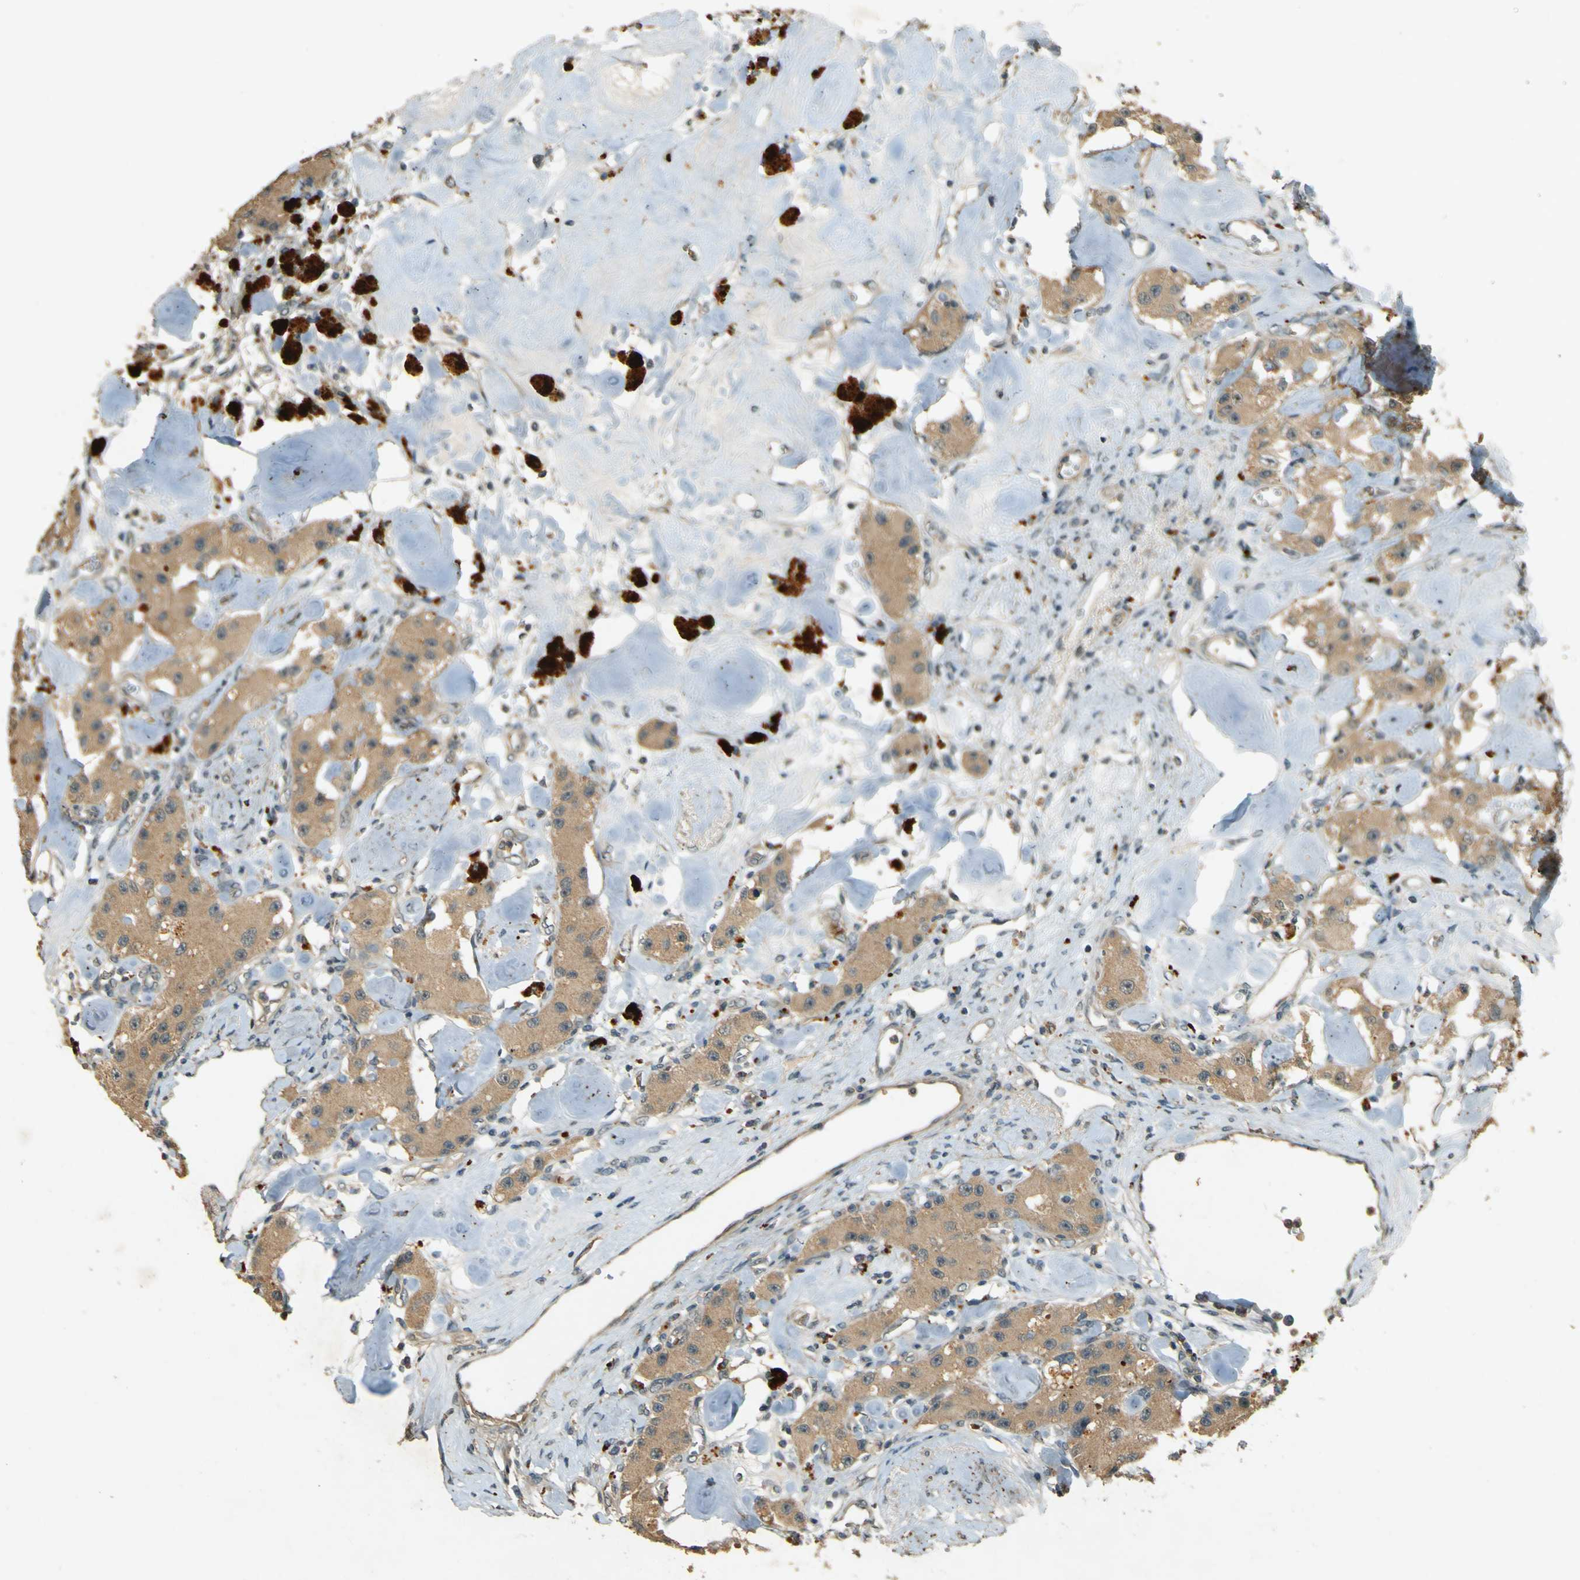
{"staining": {"intensity": "moderate", "quantity": ">75%", "location": "cytoplasmic/membranous"}, "tissue": "carcinoid", "cell_type": "Tumor cells", "image_type": "cancer", "snomed": [{"axis": "morphology", "description": "Carcinoid, malignant, NOS"}, {"axis": "topography", "description": "Pancreas"}], "caption": "Carcinoid stained with immunohistochemistry exhibits moderate cytoplasmic/membranous positivity in approximately >75% of tumor cells.", "gene": "MPDZ", "patient": {"sex": "male", "age": 41}}